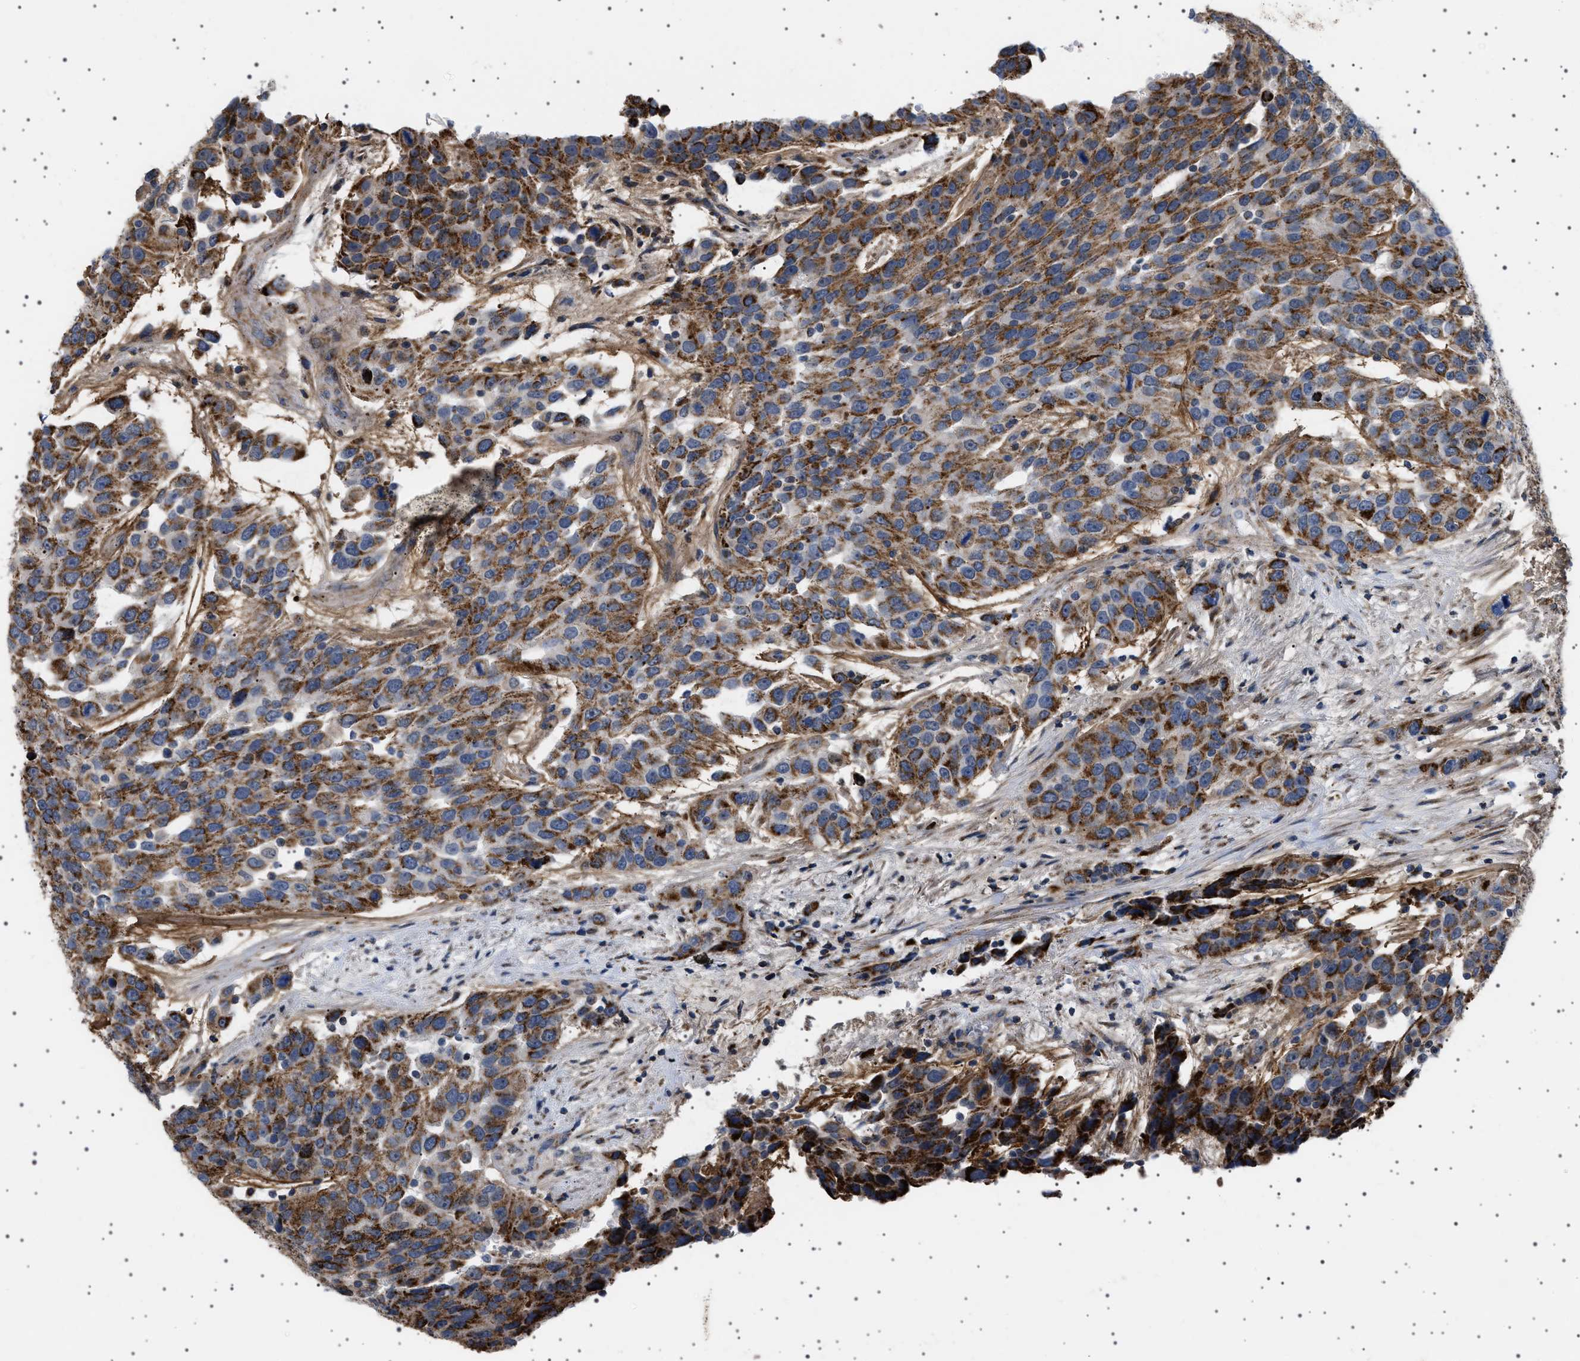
{"staining": {"intensity": "strong", "quantity": ">75%", "location": "cytoplasmic/membranous"}, "tissue": "urothelial cancer", "cell_type": "Tumor cells", "image_type": "cancer", "snomed": [{"axis": "morphology", "description": "Urothelial carcinoma, High grade"}, {"axis": "topography", "description": "Urinary bladder"}], "caption": "Immunohistochemistry (IHC) (DAB (3,3'-diaminobenzidine)) staining of high-grade urothelial carcinoma reveals strong cytoplasmic/membranous protein staining in approximately >75% of tumor cells. (Stains: DAB in brown, nuclei in blue, Microscopy: brightfield microscopy at high magnification).", "gene": "UBXN8", "patient": {"sex": "female", "age": 80}}